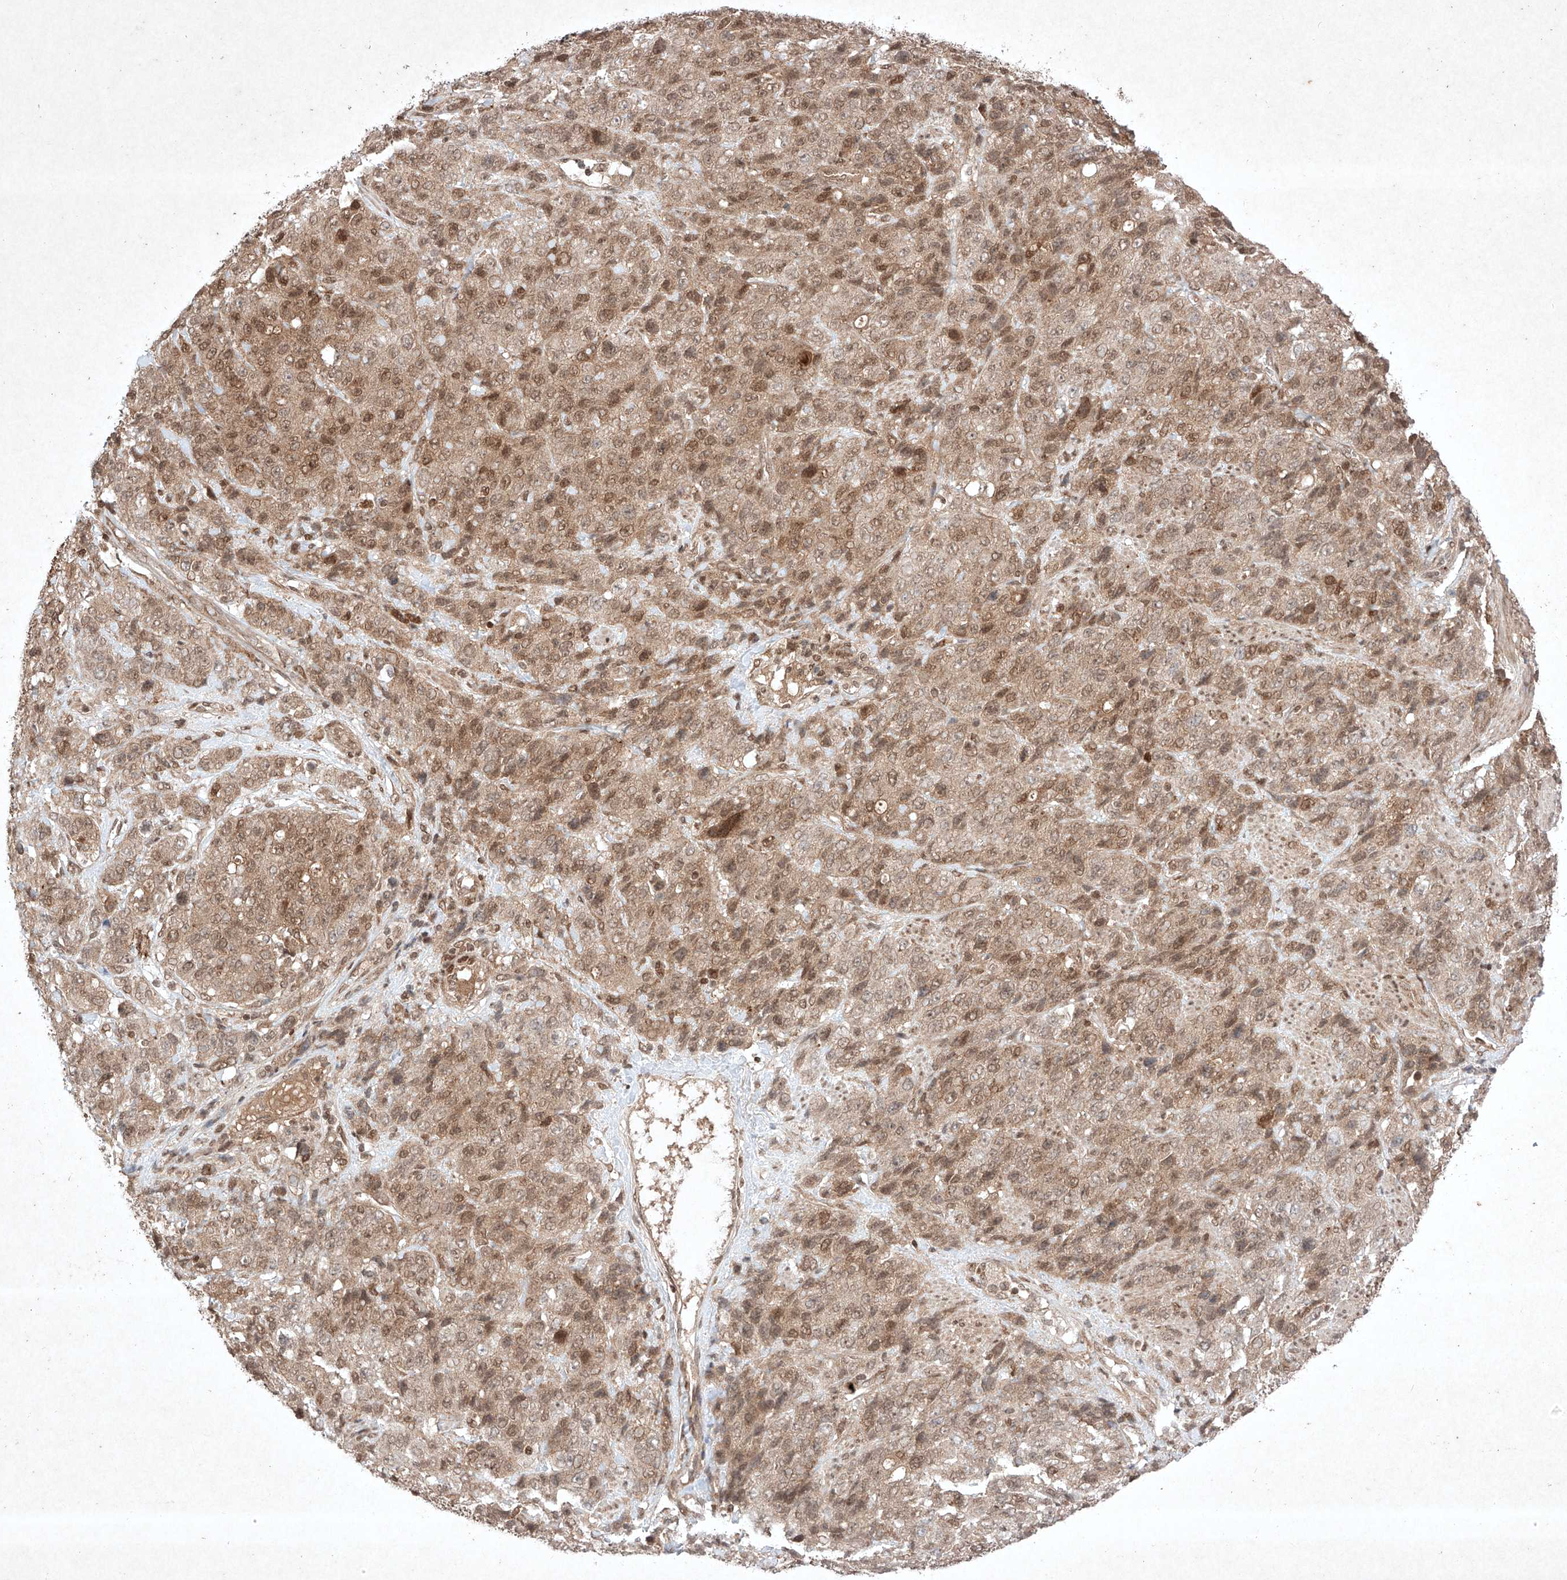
{"staining": {"intensity": "moderate", "quantity": "25%-75%", "location": "cytoplasmic/membranous,nuclear"}, "tissue": "stomach cancer", "cell_type": "Tumor cells", "image_type": "cancer", "snomed": [{"axis": "morphology", "description": "Adenocarcinoma, NOS"}, {"axis": "topography", "description": "Stomach"}], "caption": "Immunohistochemical staining of stomach adenocarcinoma reveals medium levels of moderate cytoplasmic/membranous and nuclear protein positivity in about 25%-75% of tumor cells.", "gene": "RNF31", "patient": {"sex": "male", "age": 48}}